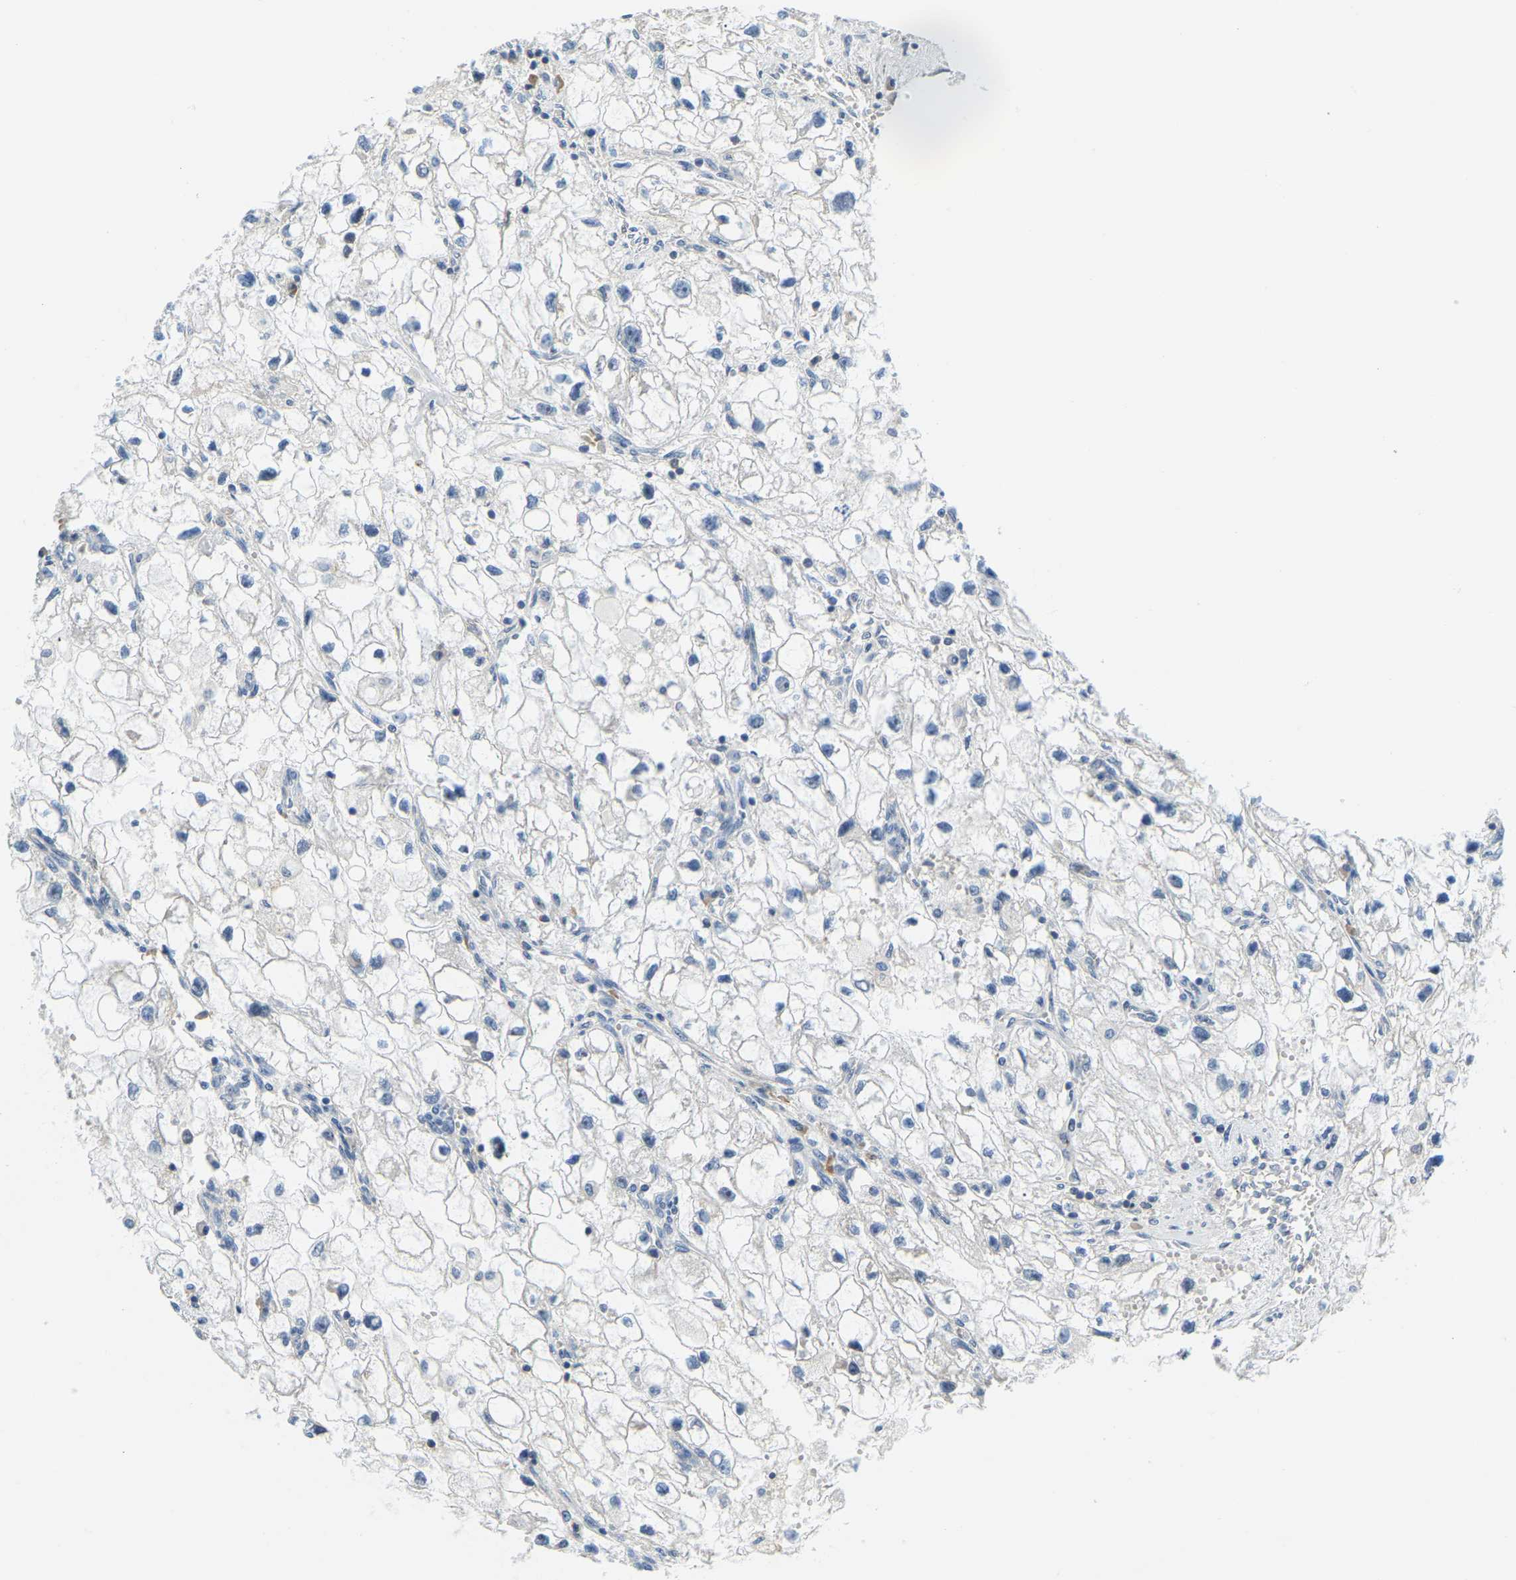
{"staining": {"intensity": "negative", "quantity": "none", "location": "none"}, "tissue": "renal cancer", "cell_type": "Tumor cells", "image_type": "cancer", "snomed": [{"axis": "morphology", "description": "Adenocarcinoma, NOS"}, {"axis": "topography", "description": "Kidney"}], "caption": "Tumor cells show no significant positivity in adenocarcinoma (renal).", "gene": "RRP1", "patient": {"sex": "female", "age": 70}}